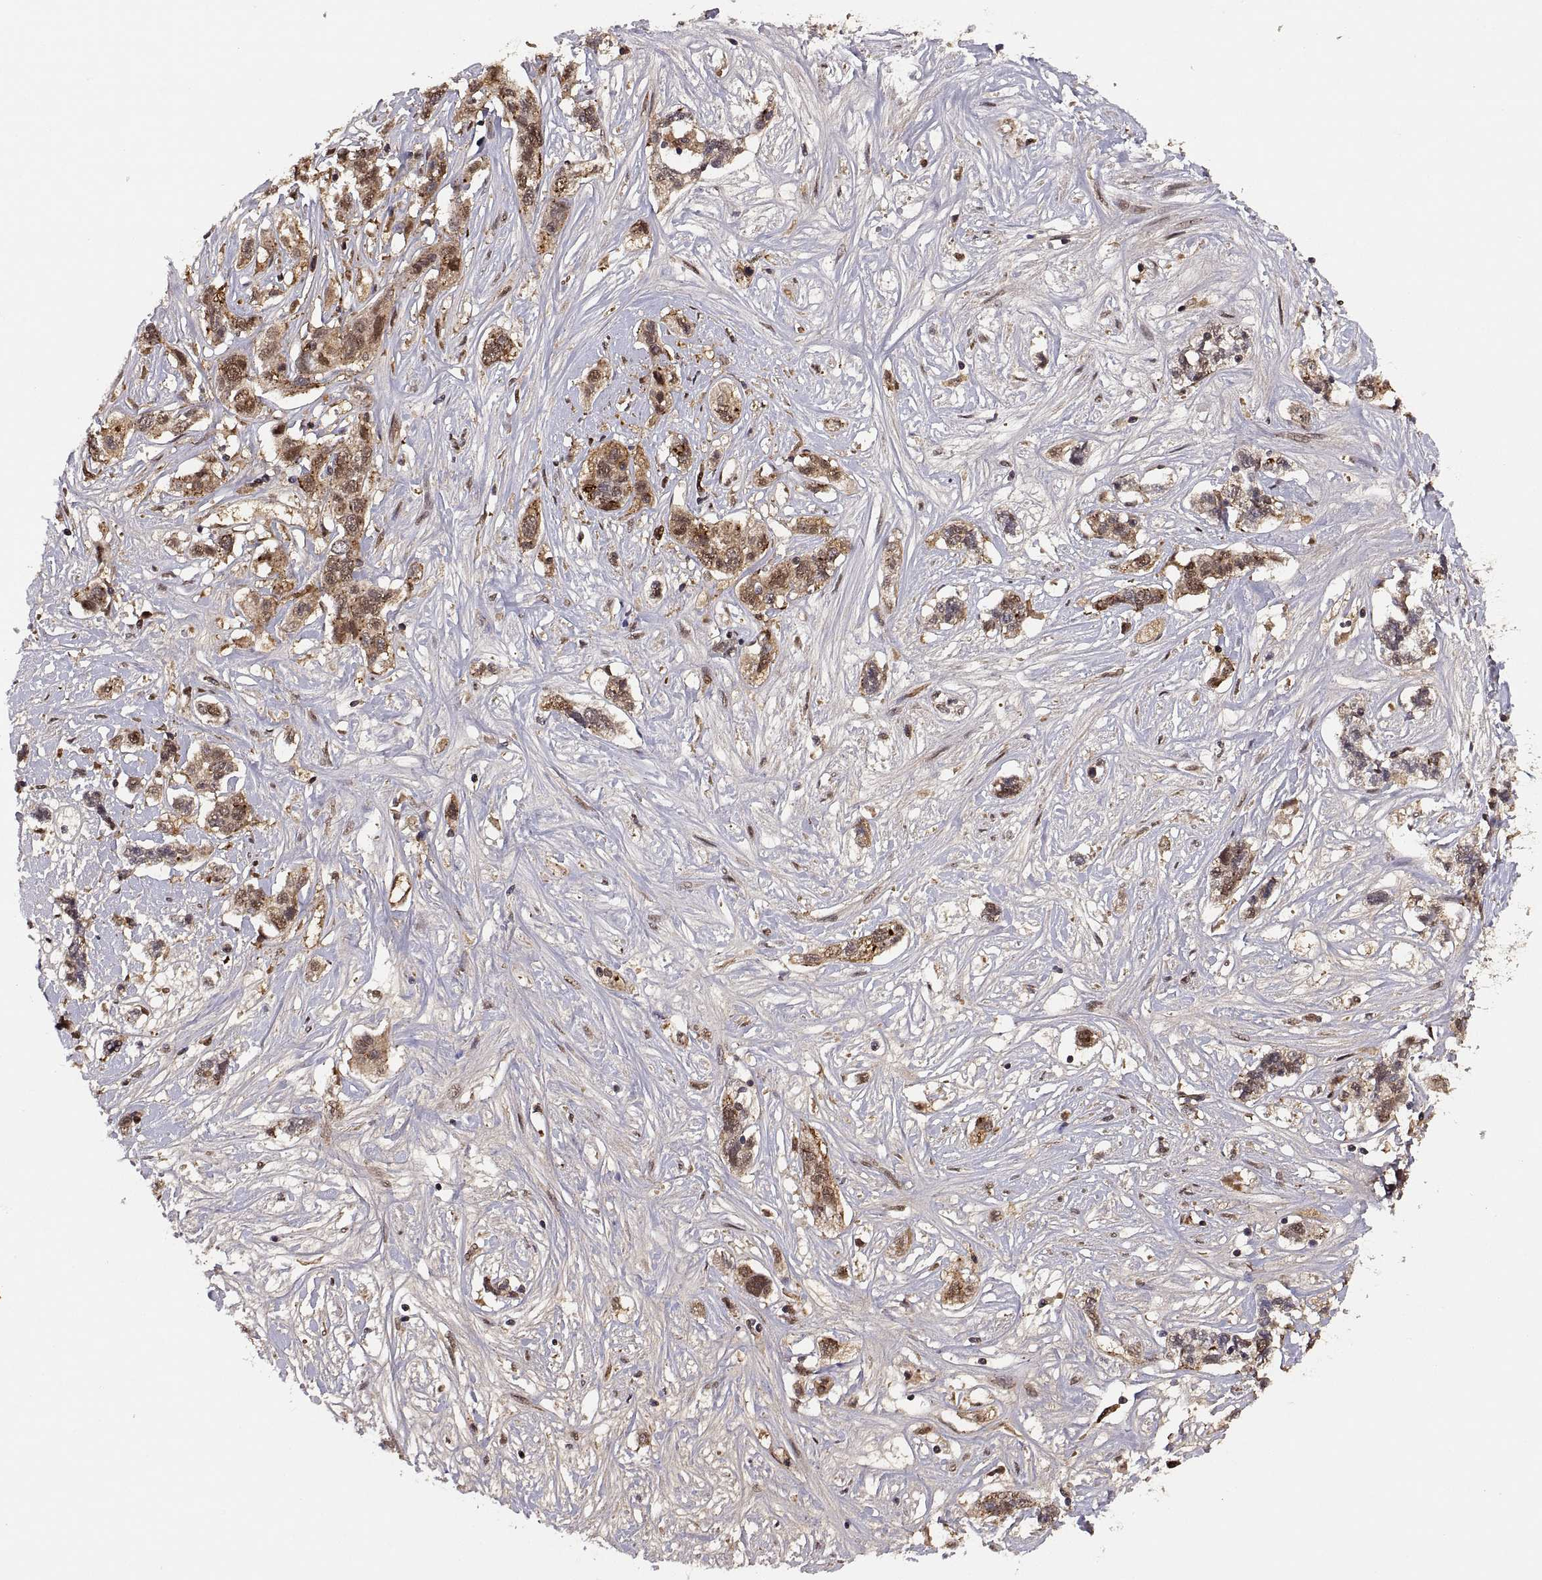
{"staining": {"intensity": "moderate", "quantity": ">75%", "location": "cytoplasmic/membranous,nuclear"}, "tissue": "liver cancer", "cell_type": "Tumor cells", "image_type": "cancer", "snomed": [{"axis": "morphology", "description": "Adenocarcinoma, NOS"}, {"axis": "morphology", "description": "Cholangiocarcinoma"}, {"axis": "topography", "description": "Liver"}], "caption": "Moderate cytoplasmic/membranous and nuclear protein expression is appreciated in about >75% of tumor cells in liver cholangiocarcinoma.", "gene": "PSMC2", "patient": {"sex": "male", "age": 64}}